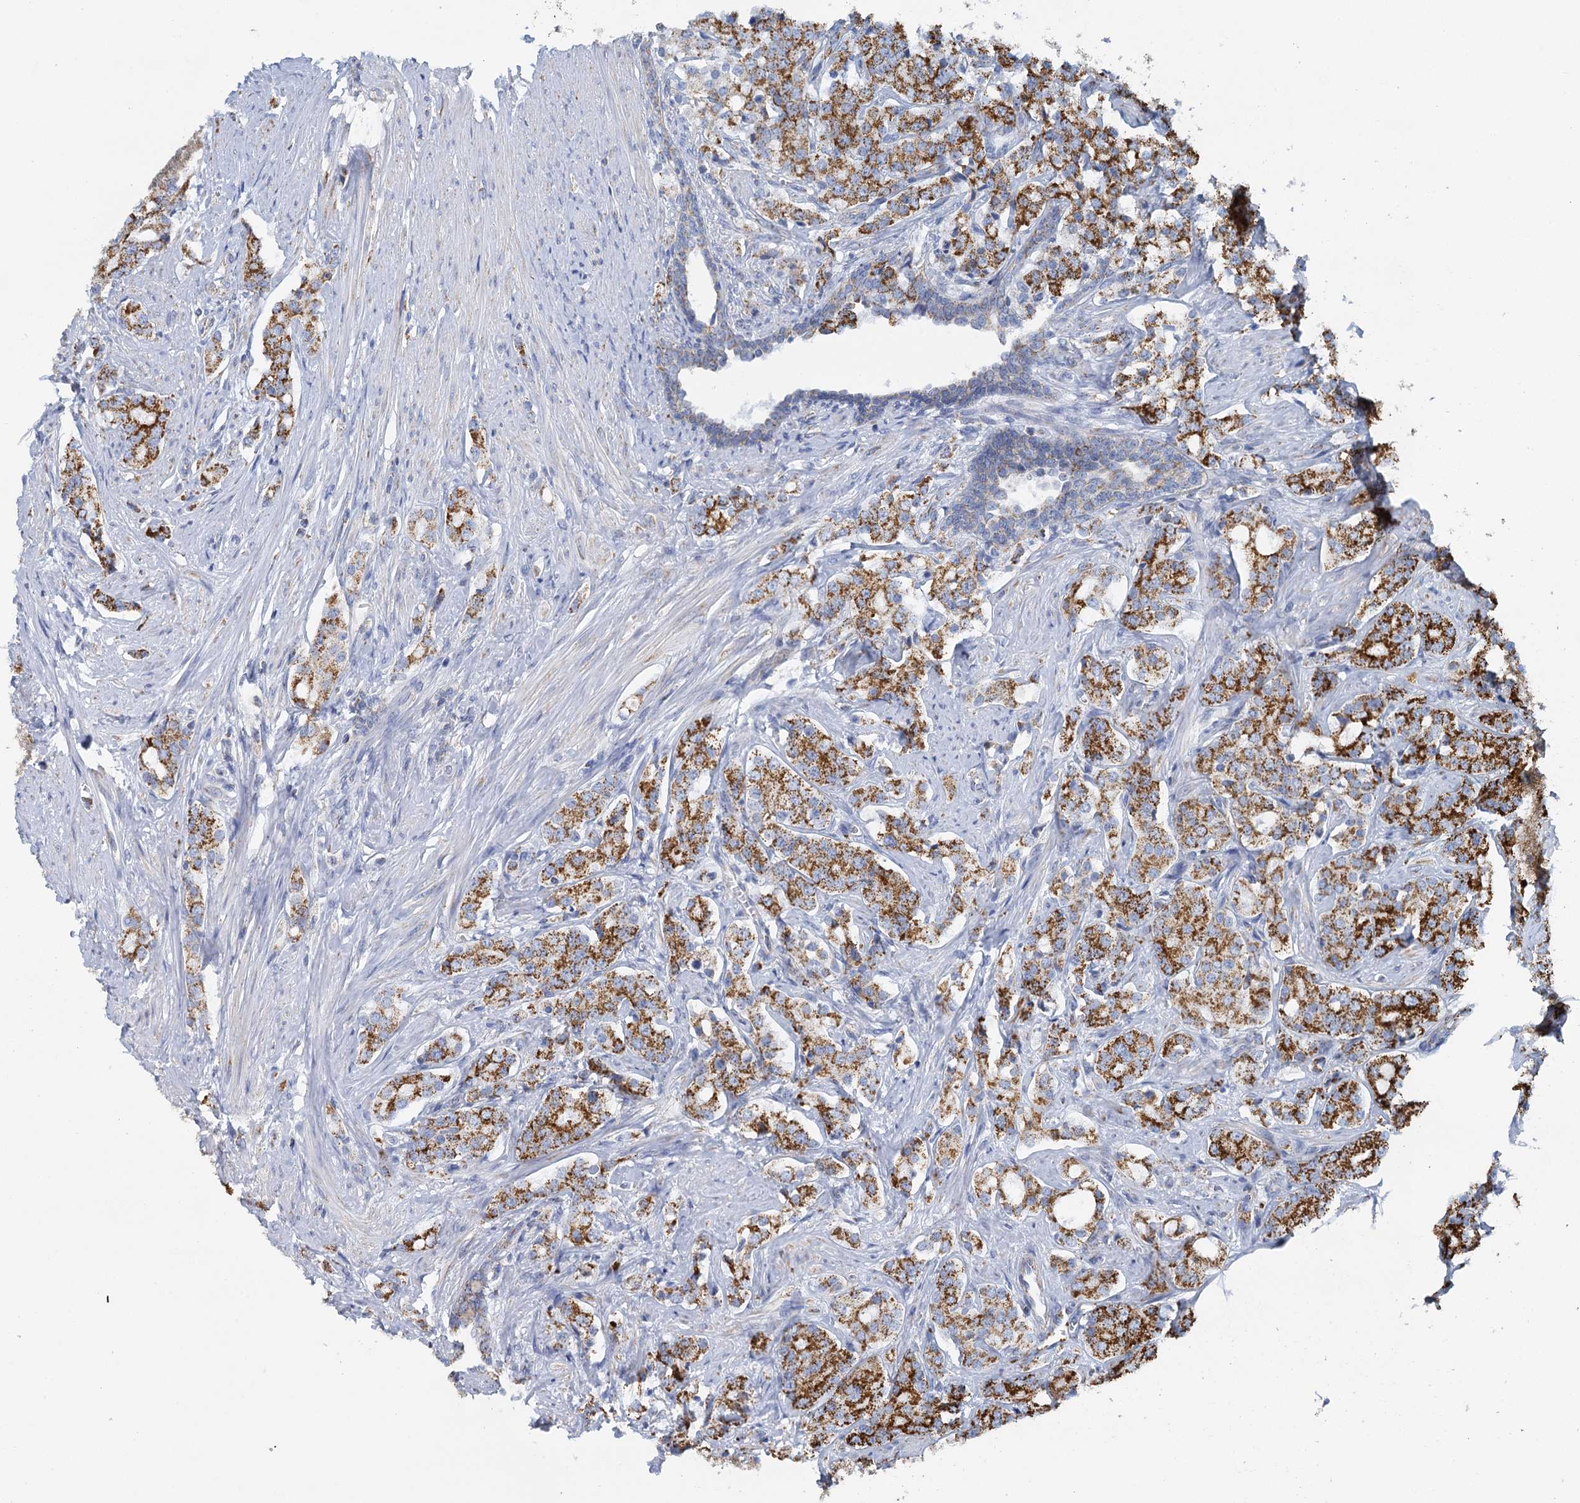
{"staining": {"intensity": "strong", "quantity": ">75%", "location": "cytoplasmic/membranous"}, "tissue": "prostate cancer", "cell_type": "Tumor cells", "image_type": "cancer", "snomed": [{"axis": "morphology", "description": "Adenocarcinoma, High grade"}, {"axis": "topography", "description": "Prostate"}], "caption": "A histopathology image showing strong cytoplasmic/membranous staining in approximately >75% of tumor cells in prostate cancer (adenocarcinoma (high-grade)), as visualized by brown immunohistochemical staining.", "gene": "CCP110", "patient": {"sex": "male", "age": 62}}